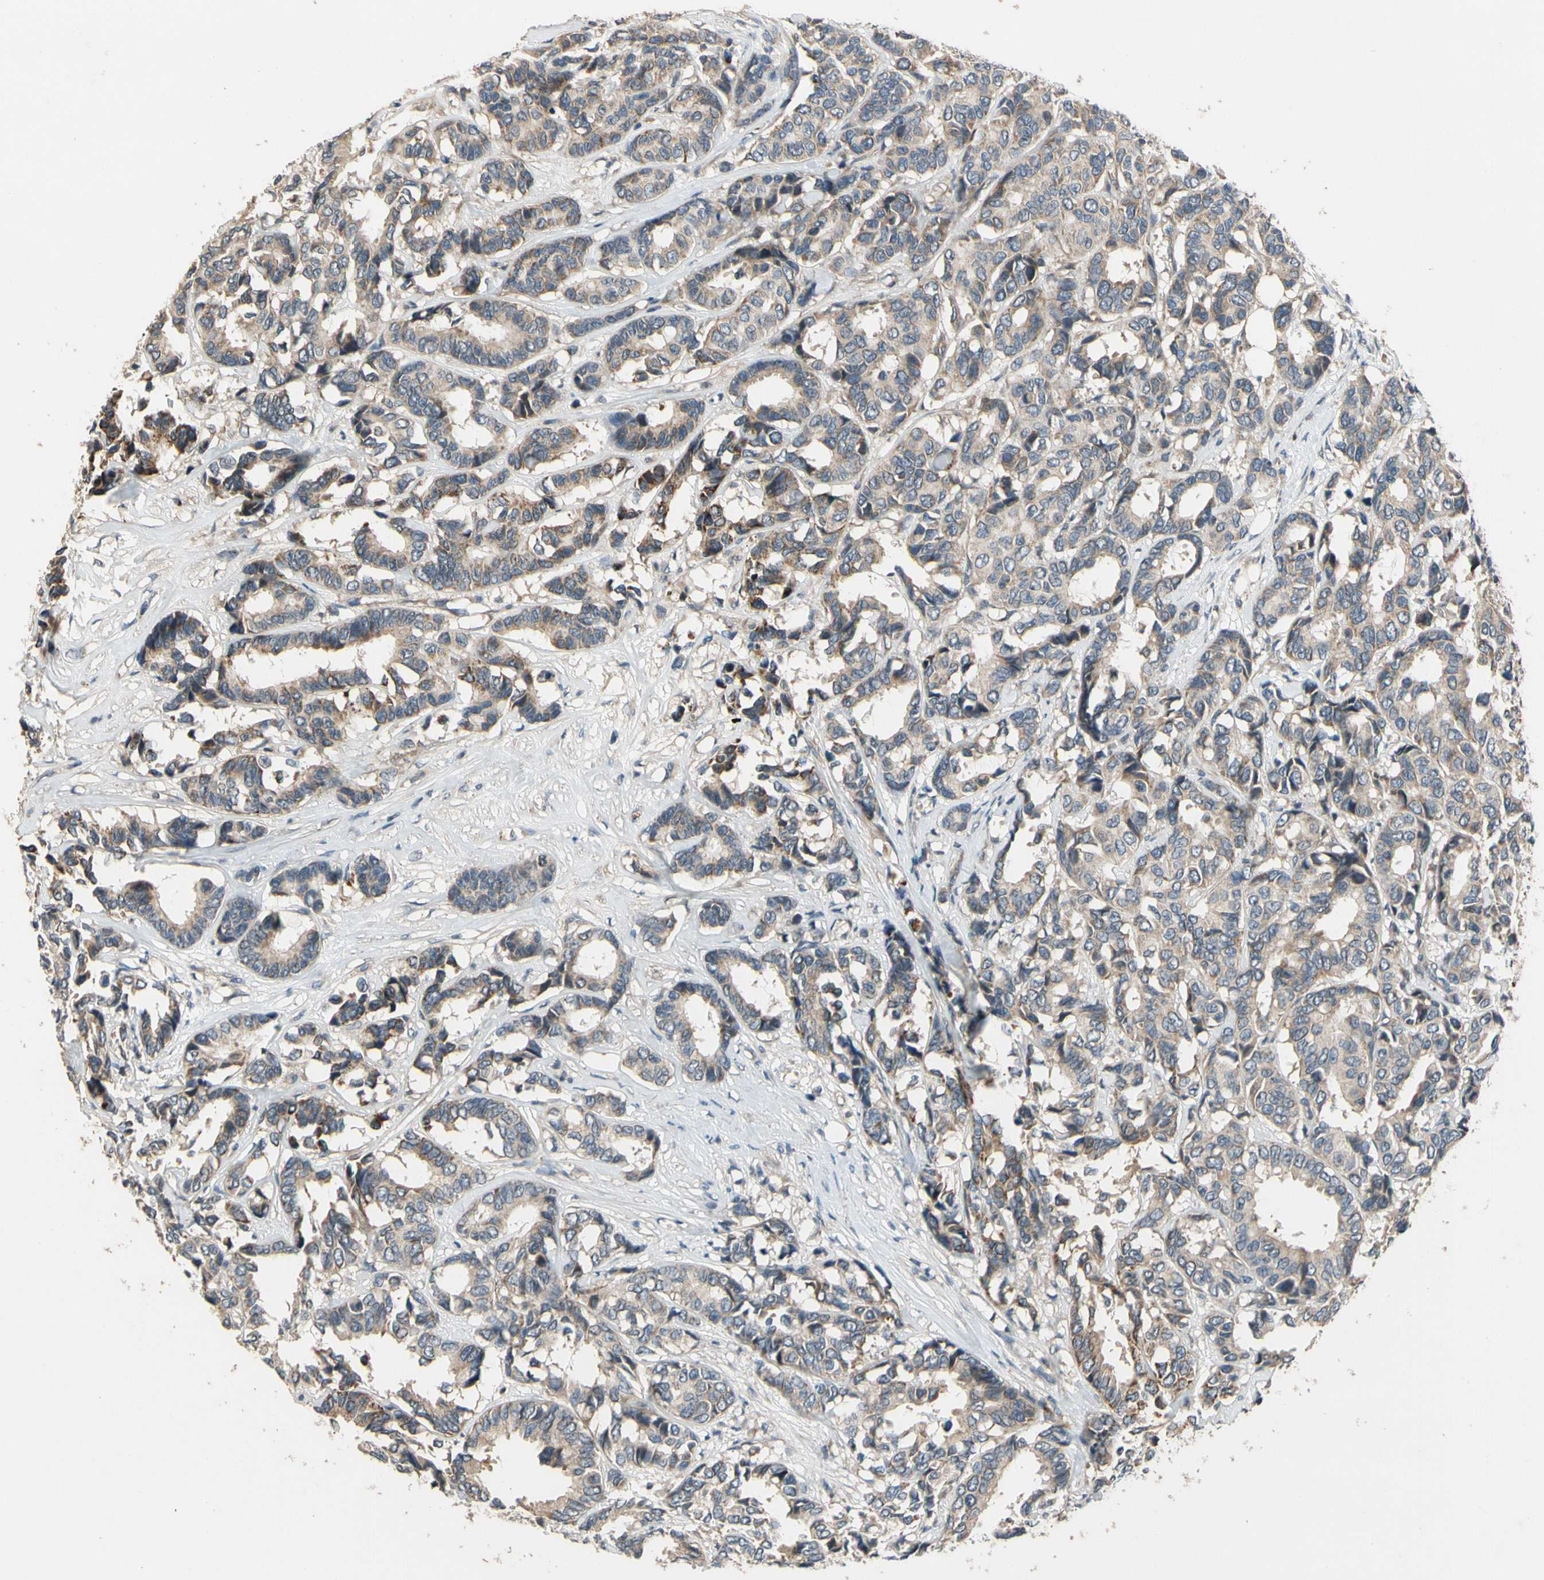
{"staining": {"intensity": "weak", "quantity": "25%-75%", "location": "cytoplasmic/membranous"}, "tissue": "breast cancer", "cell_type": "Tumor cells", "image_type": "cancer", "snomed": [{"axis": "morphology", "description": "Duct carcinoma"}, {"axis": "topography", "description": "Breast"}], "caption": "An image showing weak cytoplasmic/membranous positivity in about 25%-75% of tumor cells in breast cancer, as visualized by brown immunohistochemical staining.", "gene": "ALKBH3", "patient": {"sex": "female", "age": 87}}